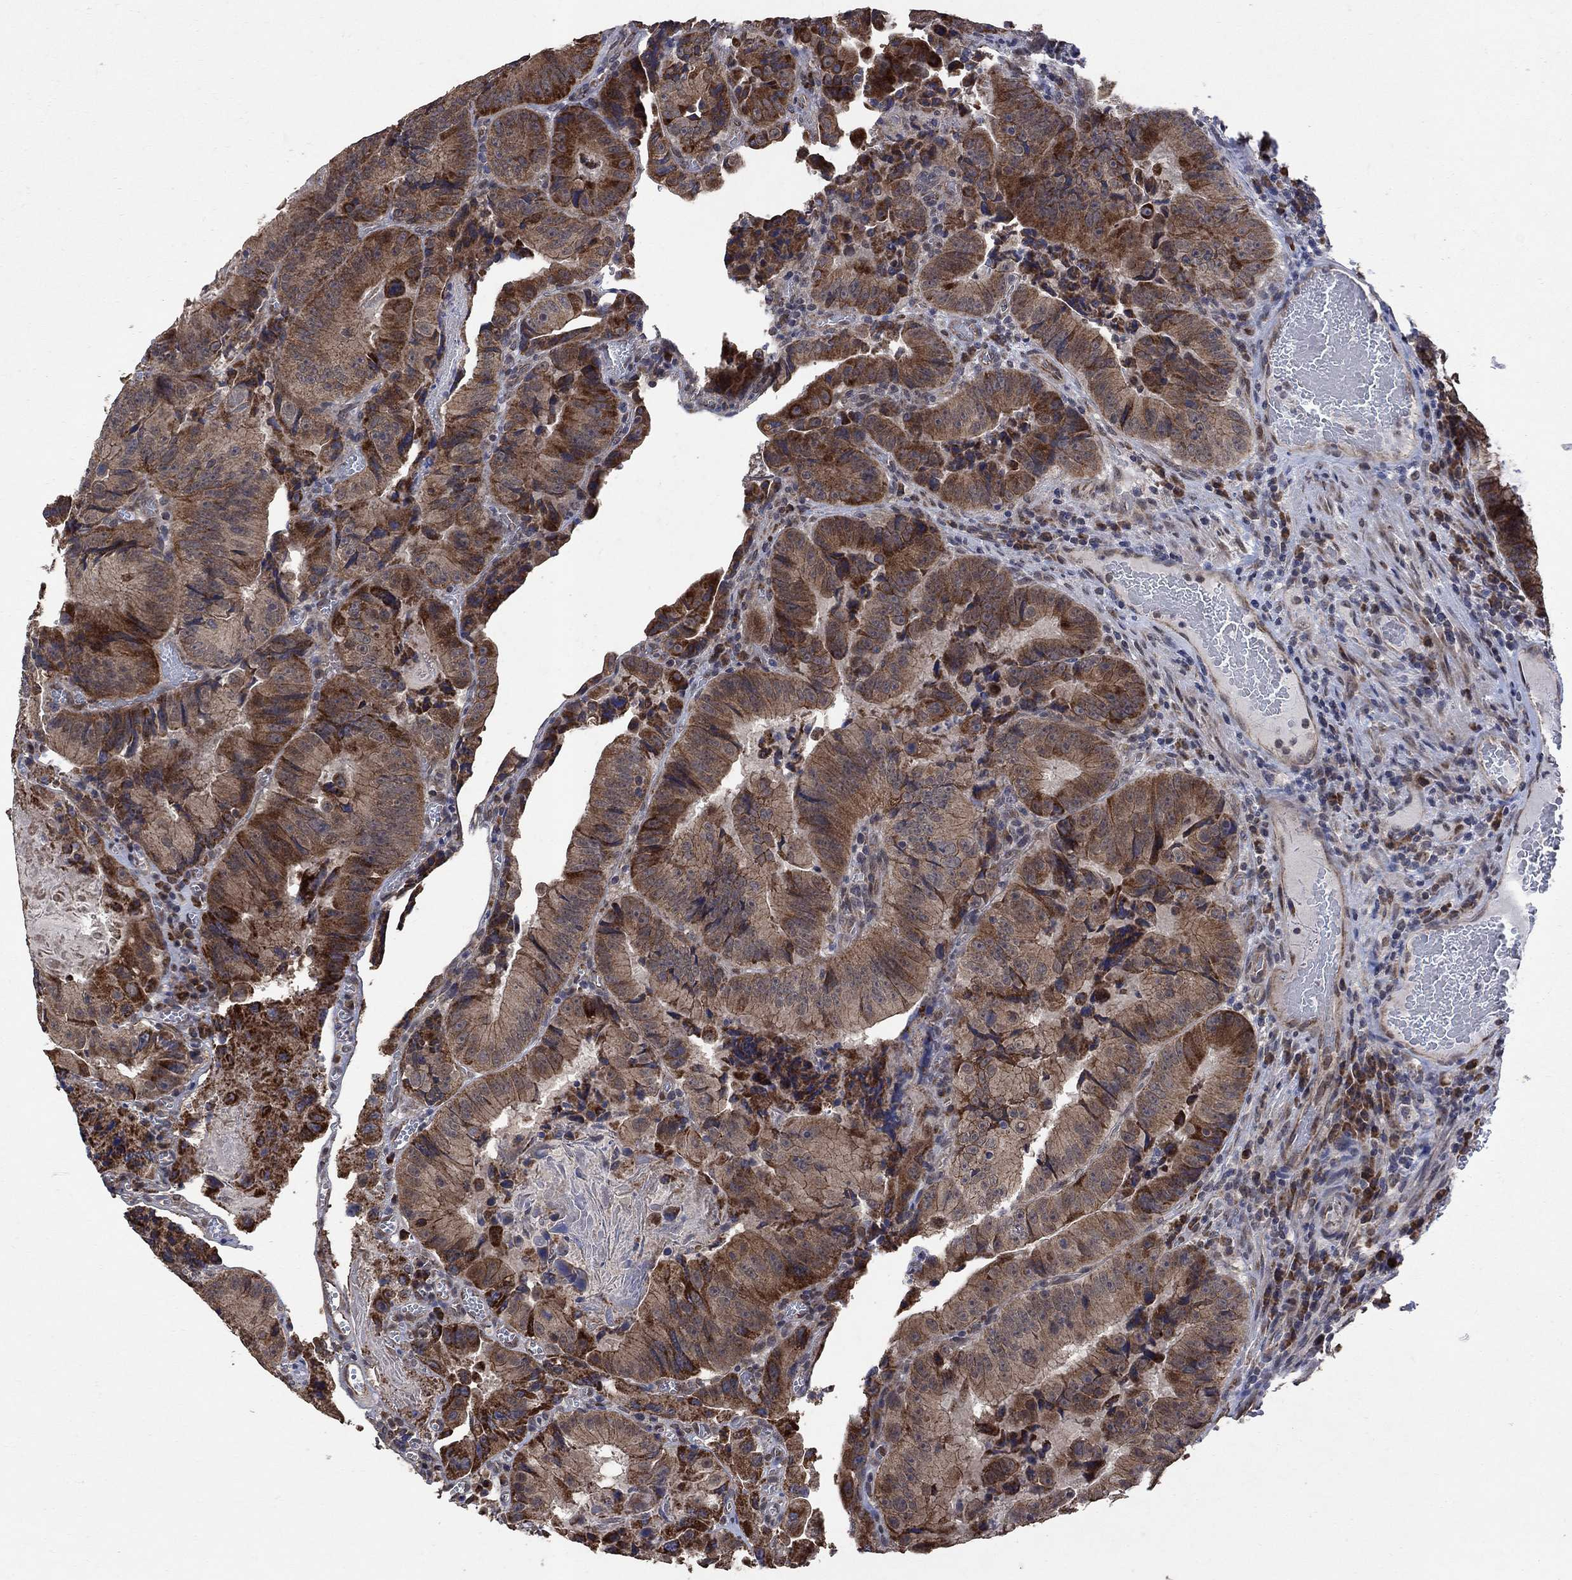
{"staining": {"intensity": "strong", "quantity": "<25%", "location": "cytoplasmic/membranous"}, "tissue": "colorectal cancer", "cell_type": "Tumor cells", "image_type": "cancer", "snomed": [{"axis": "morphology", "description": "Adenocarcinoma, NOS"}, {"axis": "topography", "description": "Colon"}], "caption": "Immunohistochemical staining of colorectal cancer exhibits medium levels of strong cytoplasmic/membranous protein expression in about <25% of tumor cells.", "gene": "ANKRA2", "patient": {"sex": "female", "age": 86}}